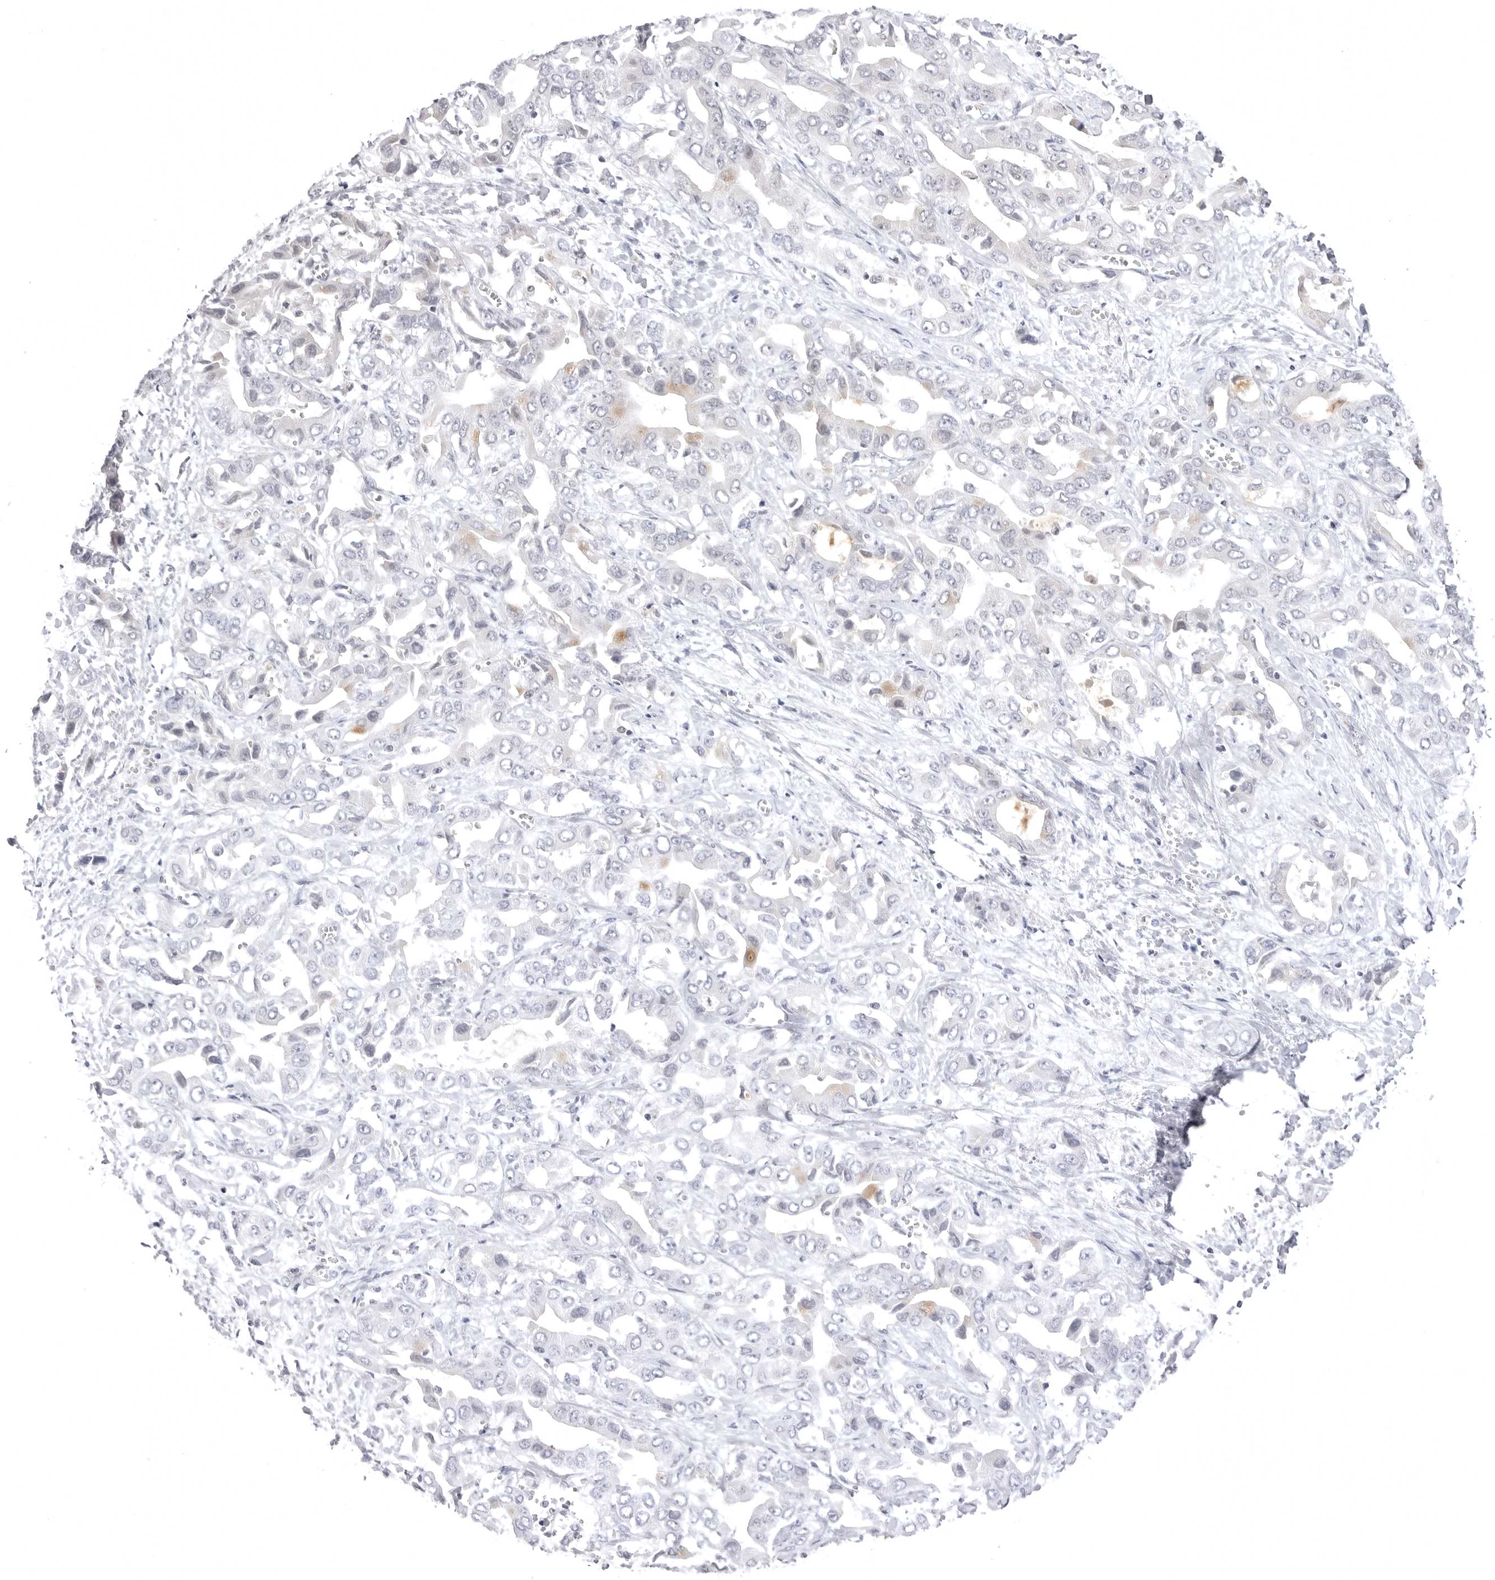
{"staining": {"intensity": "negative", "quantity": "none", "location": "none"}, "tissue": "liver cancer", "cell_type": "Tumor cells", "image_type": "cancer", "snomed": [{"axis": "morphology", "description": "Cholangiocarcinoma"}, {"axis": "topography", "description": "Liver"}], "caption": "Histopathology image shows no significant protein staining in tumor cells of liver cancer.", "gene": "PTK2B", "patient": {"sex": "female", "age": 52}}